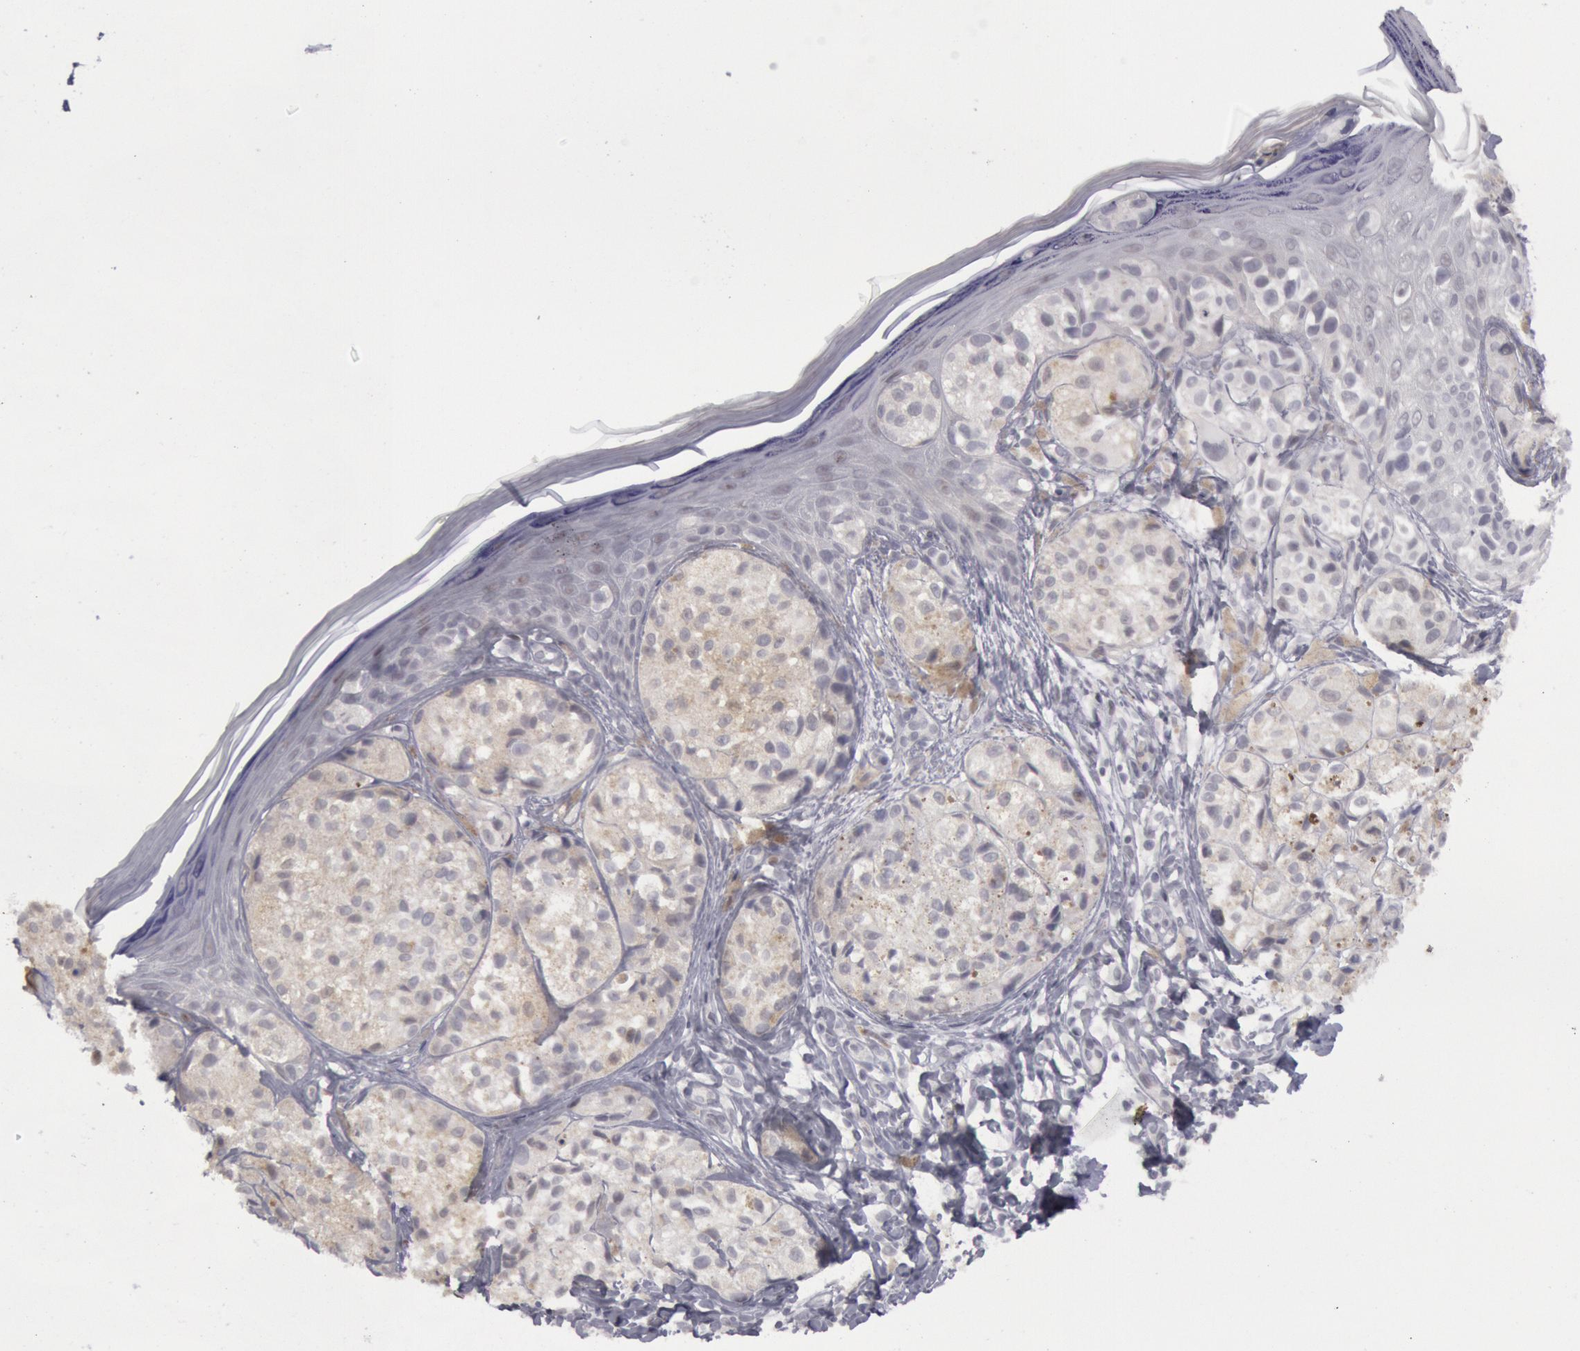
{"staining": {"intensity": "negative", "quantity": "none", "location": "none"}, "tissue": "melanoma", "cell_type": "Tumor cells", "image_type": "cancer", "snomed": [{"axis": "morphology", "description": "Malignant melanoma, NOS"}, {"axis": "topography", "description": "Skin"}], "caption": "High power microscopy photomicrograph of an IHC photomicrograph of melanoma, revealing no significant staining in tumor cells.", "gene": "JOSD1", "patient": {"sex": "male", "age": 57}}